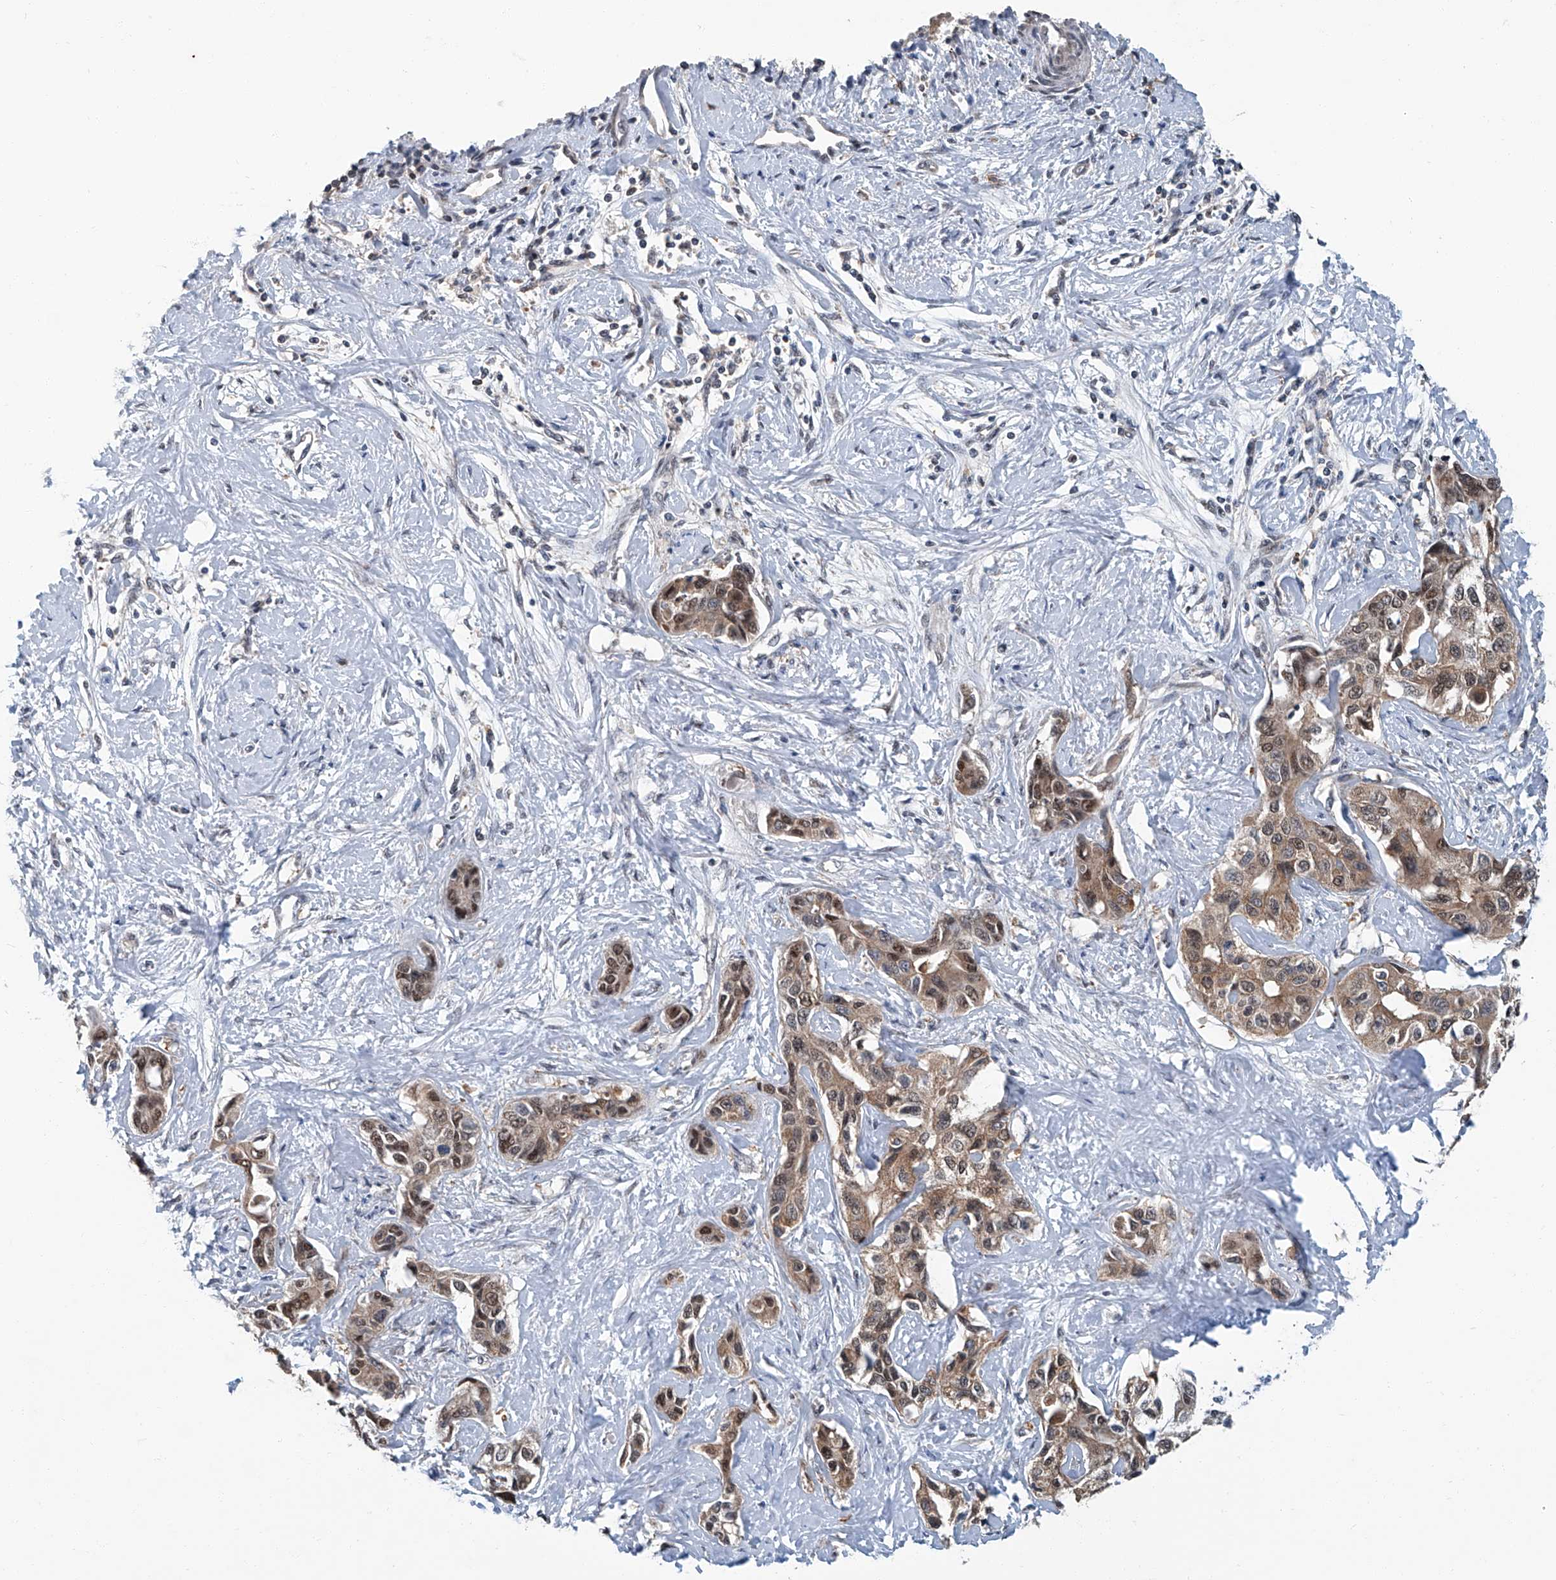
{"staining": {"intensity": "weak", "quantity": ">75%", "location": "cytoplasmic/membranous,nuclear"}, "tissue": "liver cancer", "cell_type": "Tumor cells", "image_type": "cancer", "snomed": [{"axis": "morphology", "description": "Cholangiocarcinoma"}, {"axis": "topography", "description": "Liver"}], "caption": "Immunohistochemical staining of human liver cancer (cholangiocarcinoma) exhibits low levels of weak cytoplasmic/membranous and nuclear expression in about >75% of tumor cells.", "gene": "CLK1", "patient": {"sex": "male", "age": 59}}